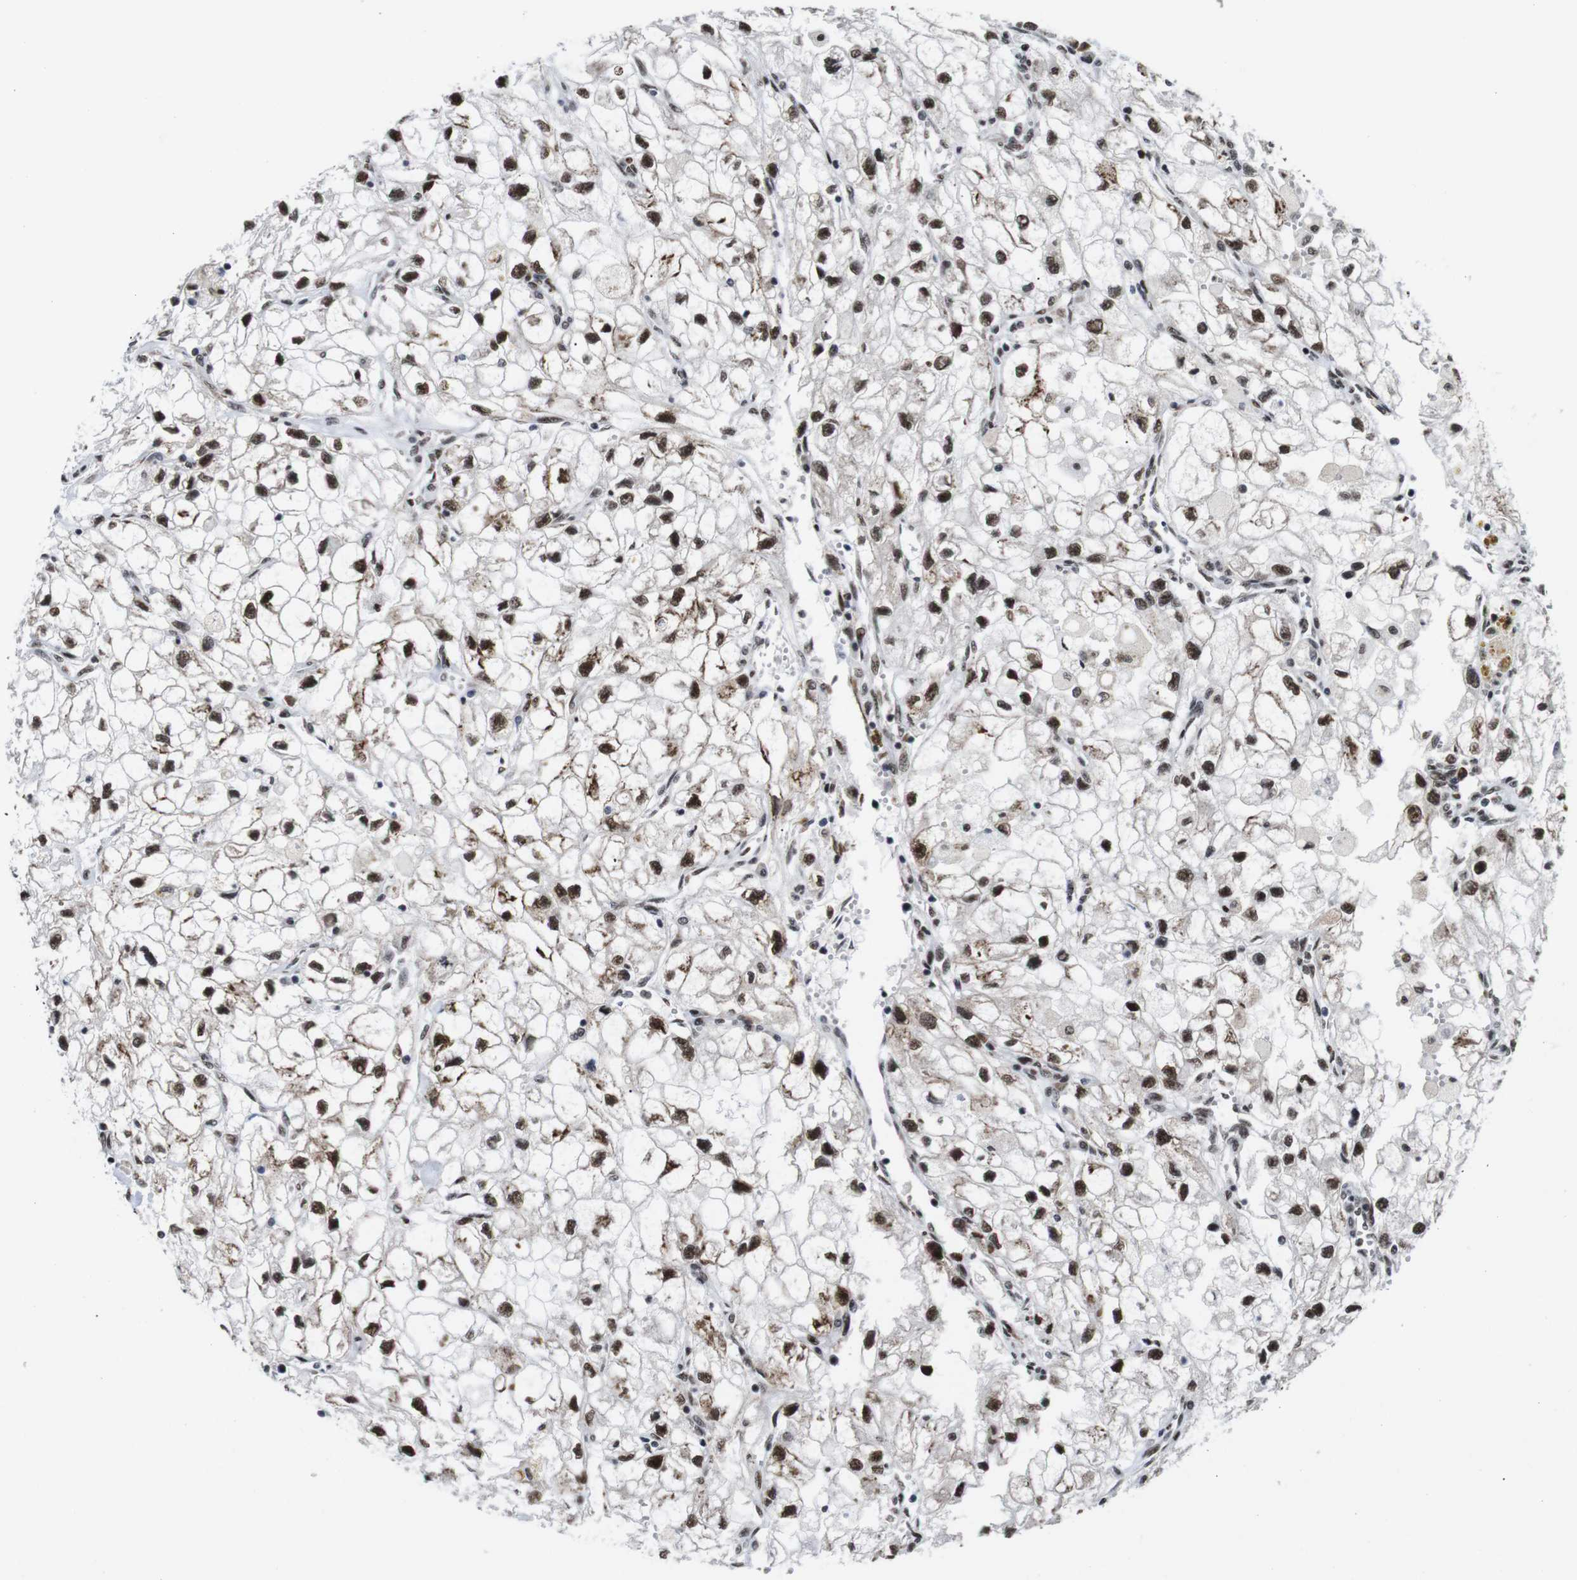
{"staining": {"intensity": "strong", "quantity": ">75%", "location": "nuclear"}, "tissue": "renal cancer", "cell_type": "Tumor cells", "image_type": "cancer", "snomed": [{"axis": "morphology", "description": "Adenocarcinoma, NOS"}, {"axis": "topography", "description": "Kidney"}], "caption": "This is an image of immunohistochemistry (IHC) staining of adenocarcinoma (renal), which shows strong expression in the nuclear of tumor cells.", "gene": "EIF4G1", "patient": {"sex": "female", "age": 70}}